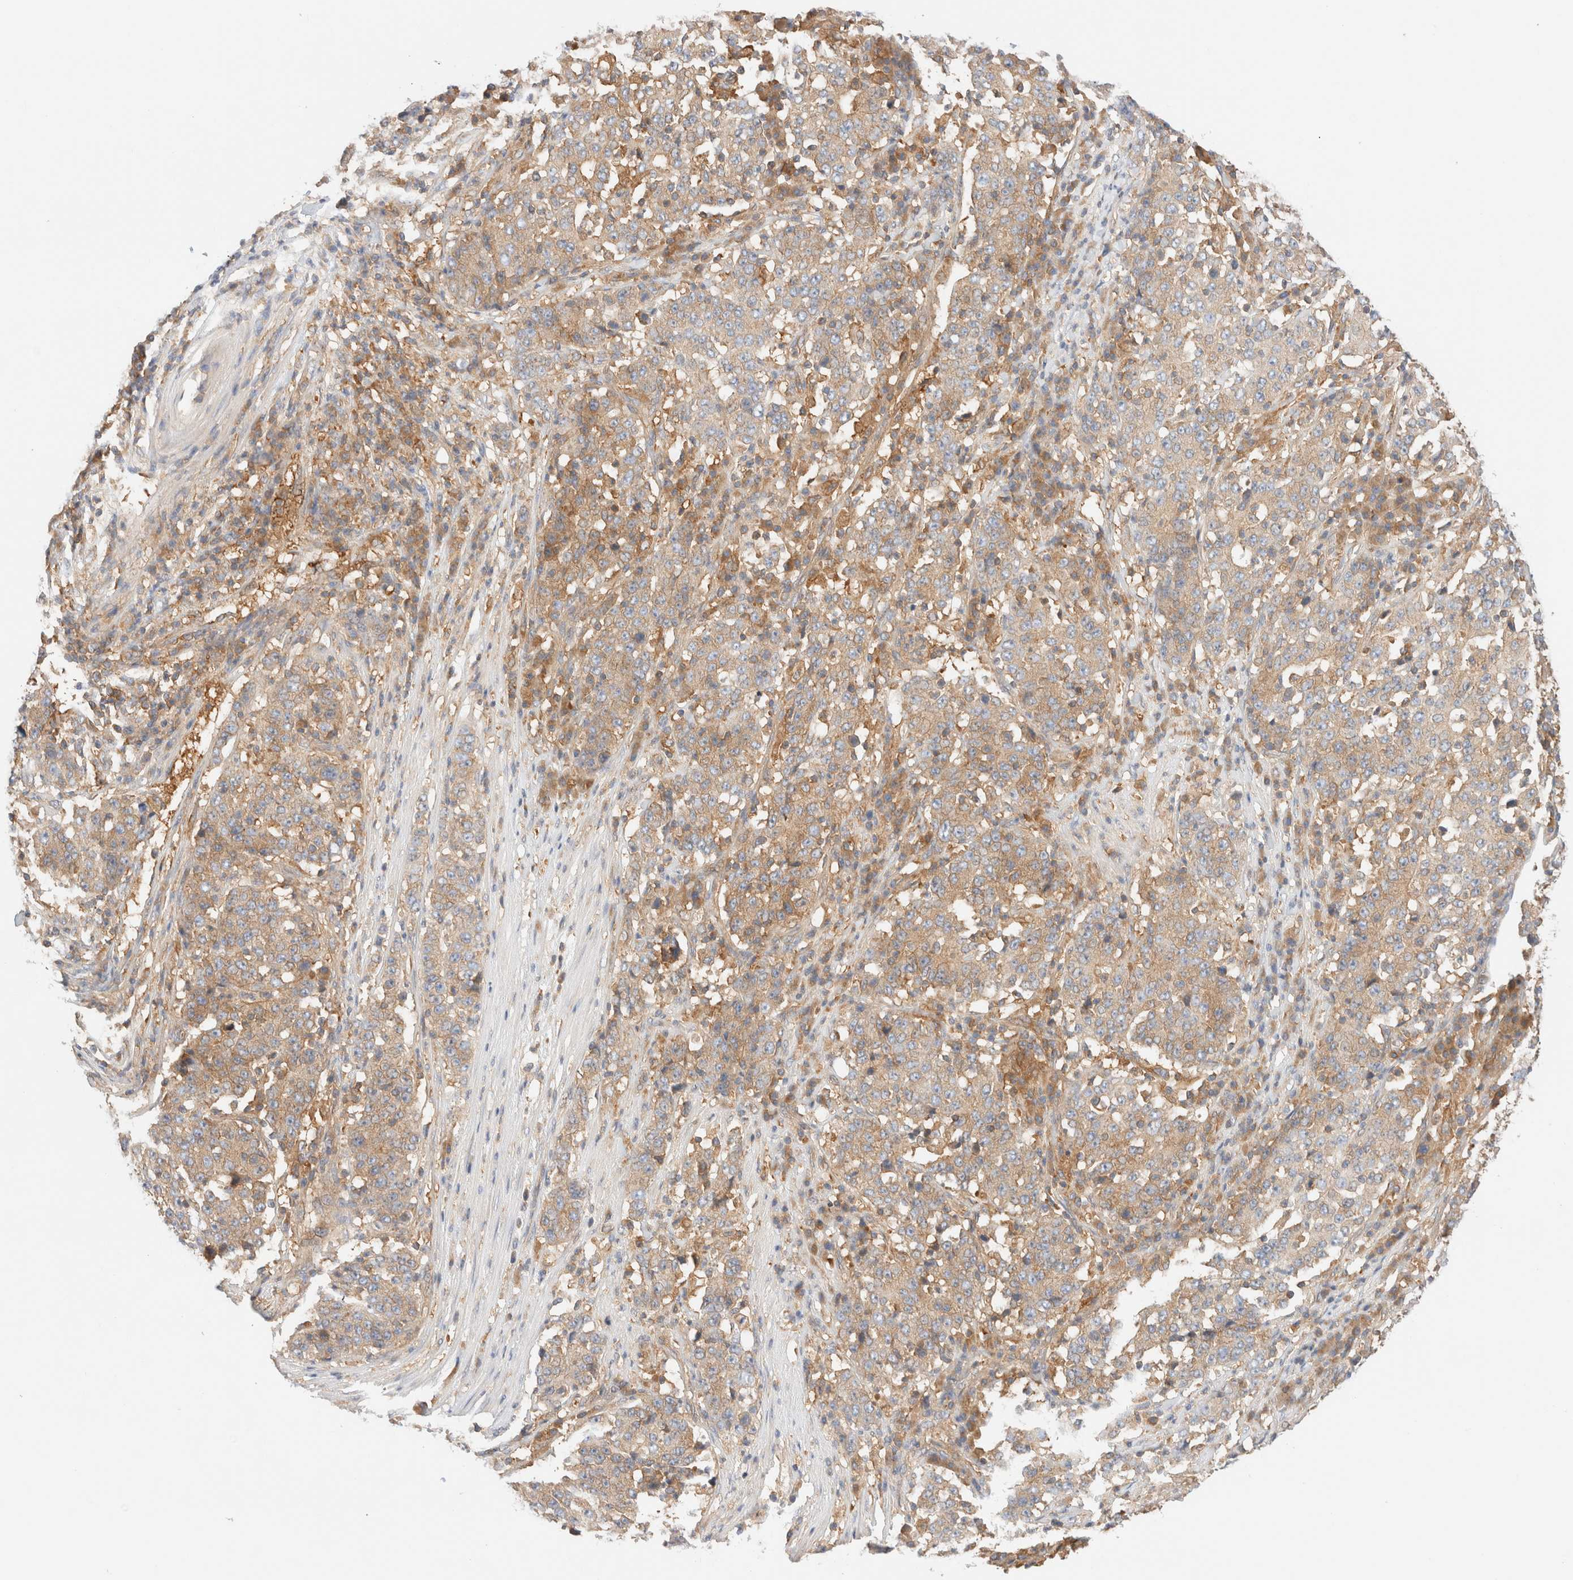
{"staining": {"intensity": "weak", "quantity": "25%-75%", "location": "cytoplasmic/membranous"}, "tissue": "stomach cancer", "cell_type": "Tumor cells", "image_type": "cancer", "snomed": [{"axis": "morphology", "description": "Adenocarcinoma, NOS"}, {"axis": "topography", "description": "Stomach"}], "caption": "Immunohistochemistry (DAB (3,3'-diaminobenzidine)) staining of human stomach adenocarcinoma exhibits weak cytoplasmic/membranous protein staining in about 25%-75% of tumor cells.", "gene": "RABEP1", "patient": {"sex": "male", "age": 59}}